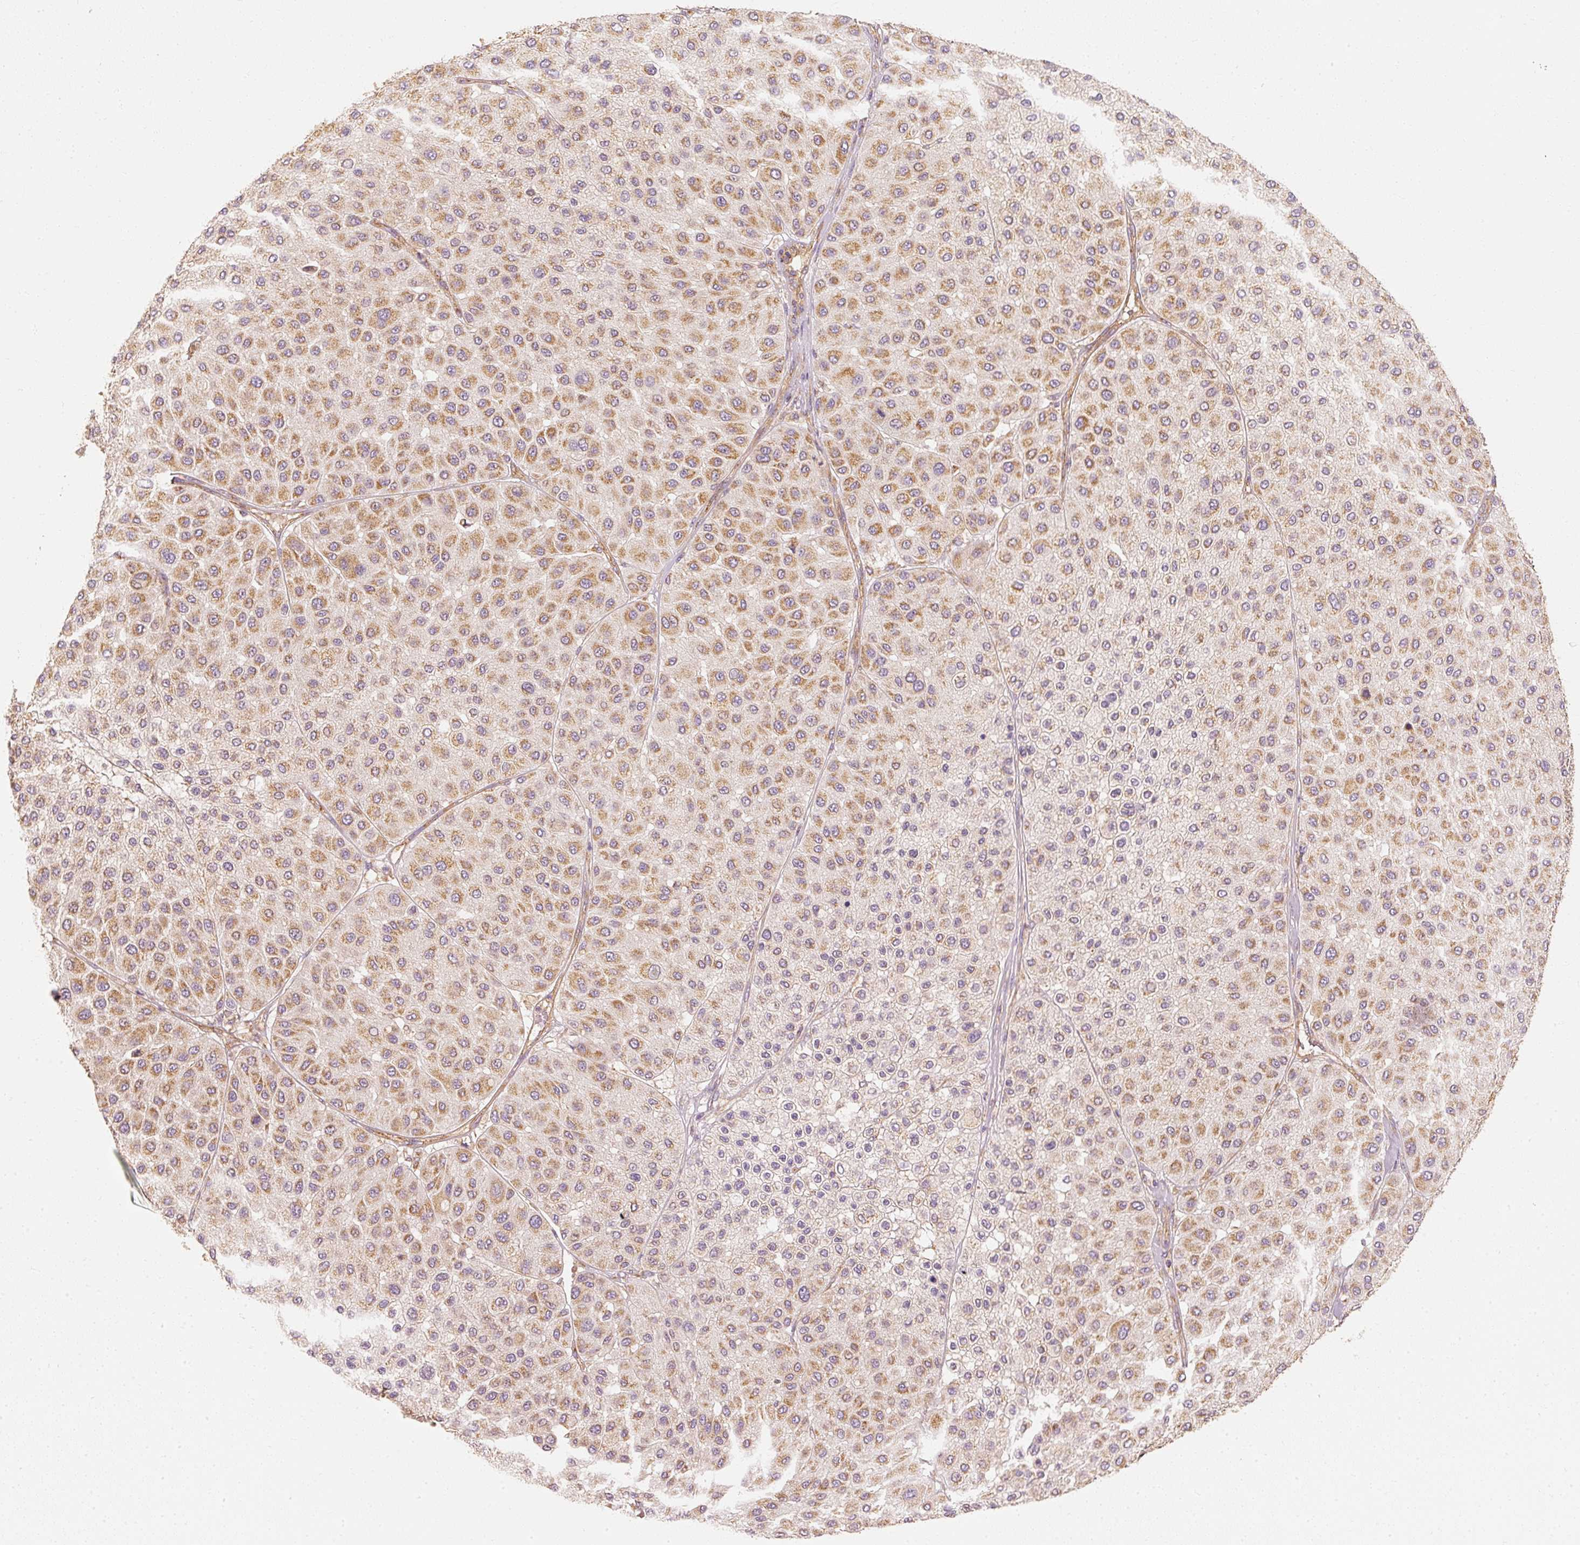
{"staining": {"intensity": "moderate", "quantity": ">75%", "location": "cytoplasmic/membranous"}, "tissue": "melanoma", "cell_type": "Tumor cells", "image_type": "cancer", "snomed": [{"axis": "morphology", "description": "Malignant melanoma, Metastatic site"}, {"axis": "topography", "description": "Smooth muscle"}], "caption": "Malignant melanoma (metastatic site) stained with a protein marker shows moderate staining in tumor cells.", "gene": "TOMM40", "patient": {"sex": "male", "age": 41}}